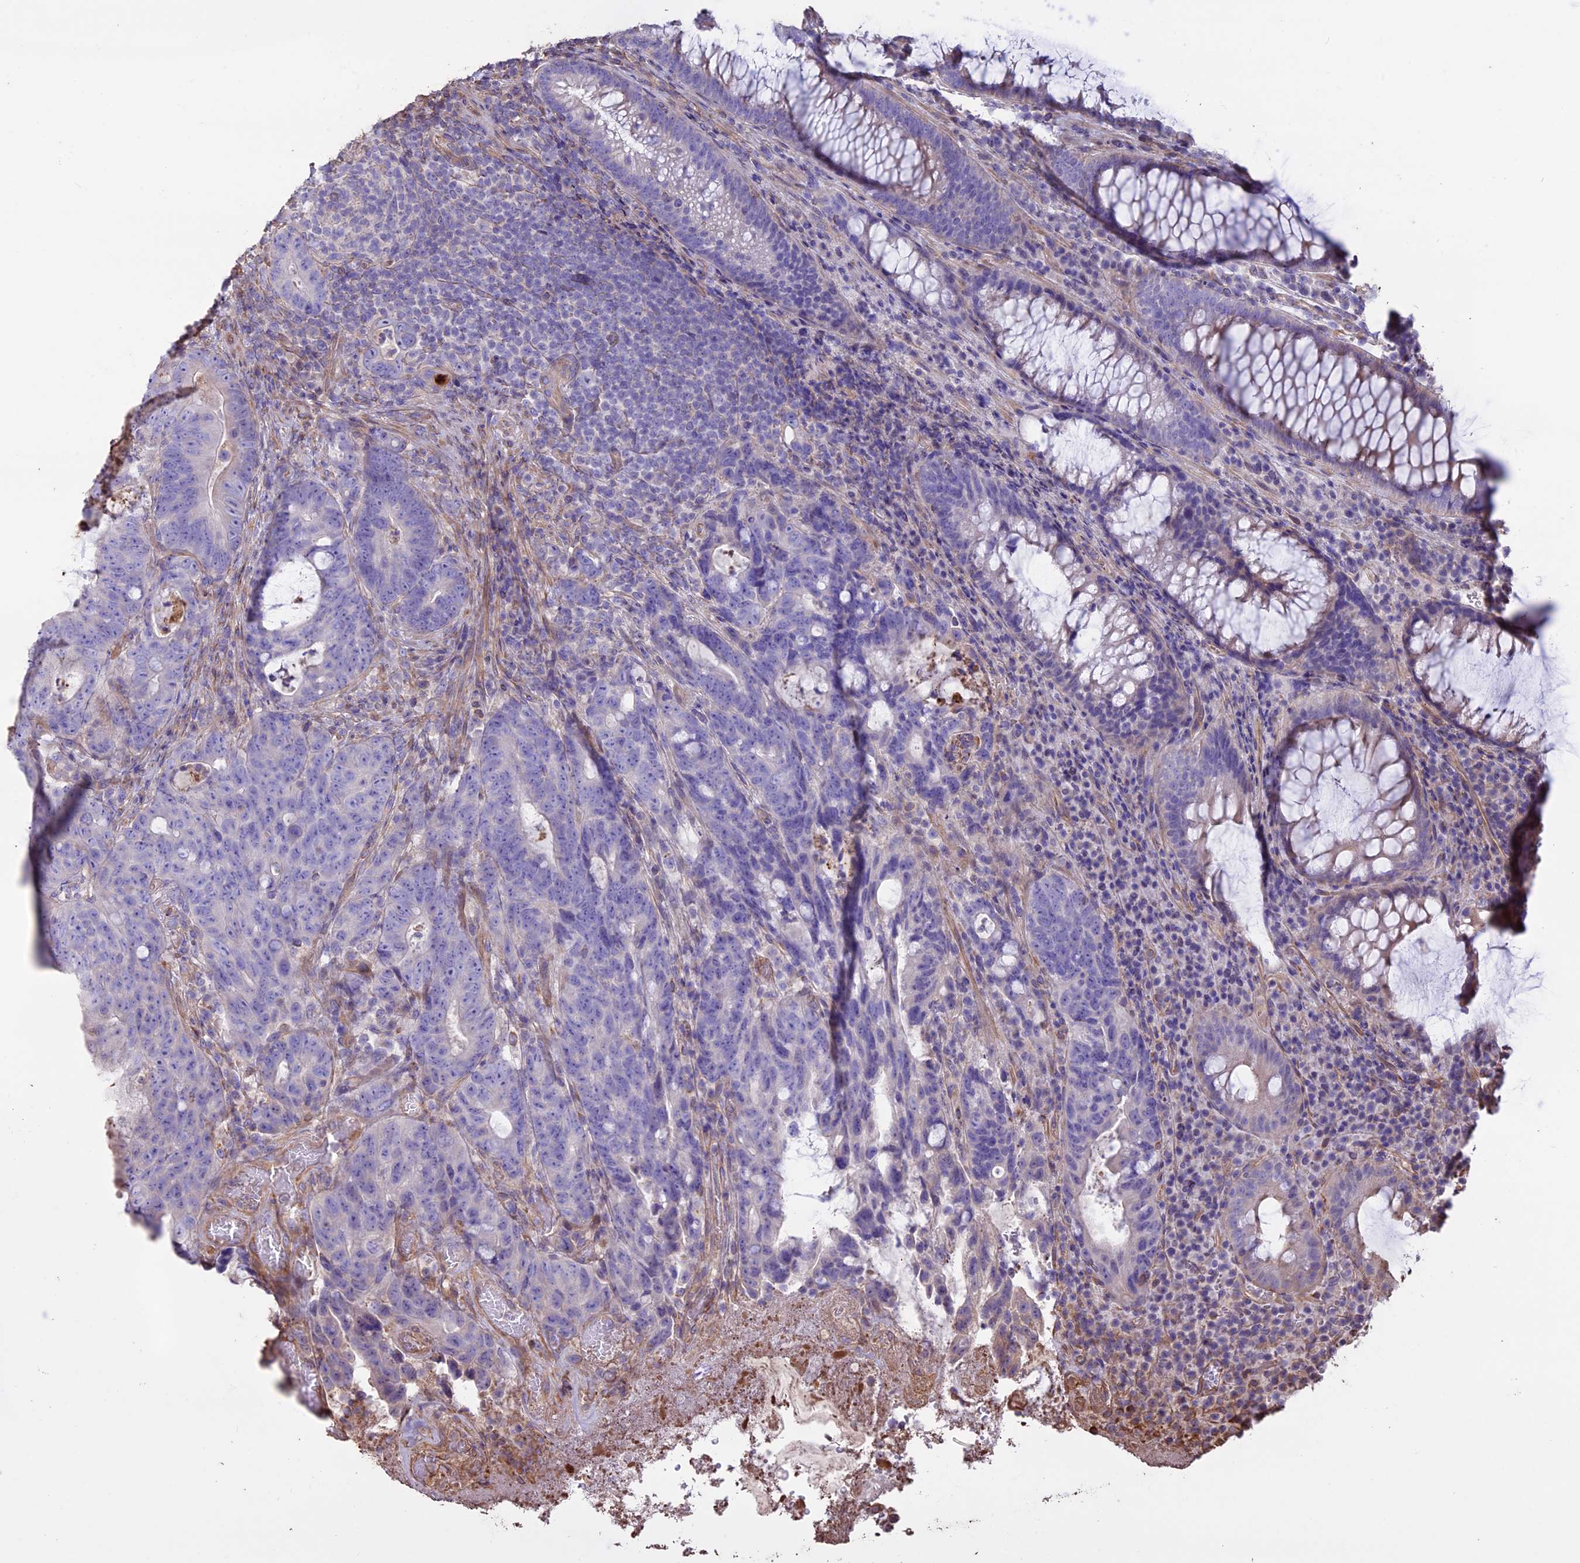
{"staining": {"intensity": "negative", "quantity": "none", "location": "none"}, "tissue": "colorectal cancer", "cell_type": "Tumor cells", "image_type": "cancer", "snomed": [{"axis": "morphology", "description": "Adenocarcinoma, NOS"}, {"axis": "topography", "description": "Colon"}], "caption": "IHC of human colorectal cancer (adenocarcinoma) shows no positivity in tumor cells.", "gene": "CCDC148", "patient": {"sex": "female", "age": 82}}